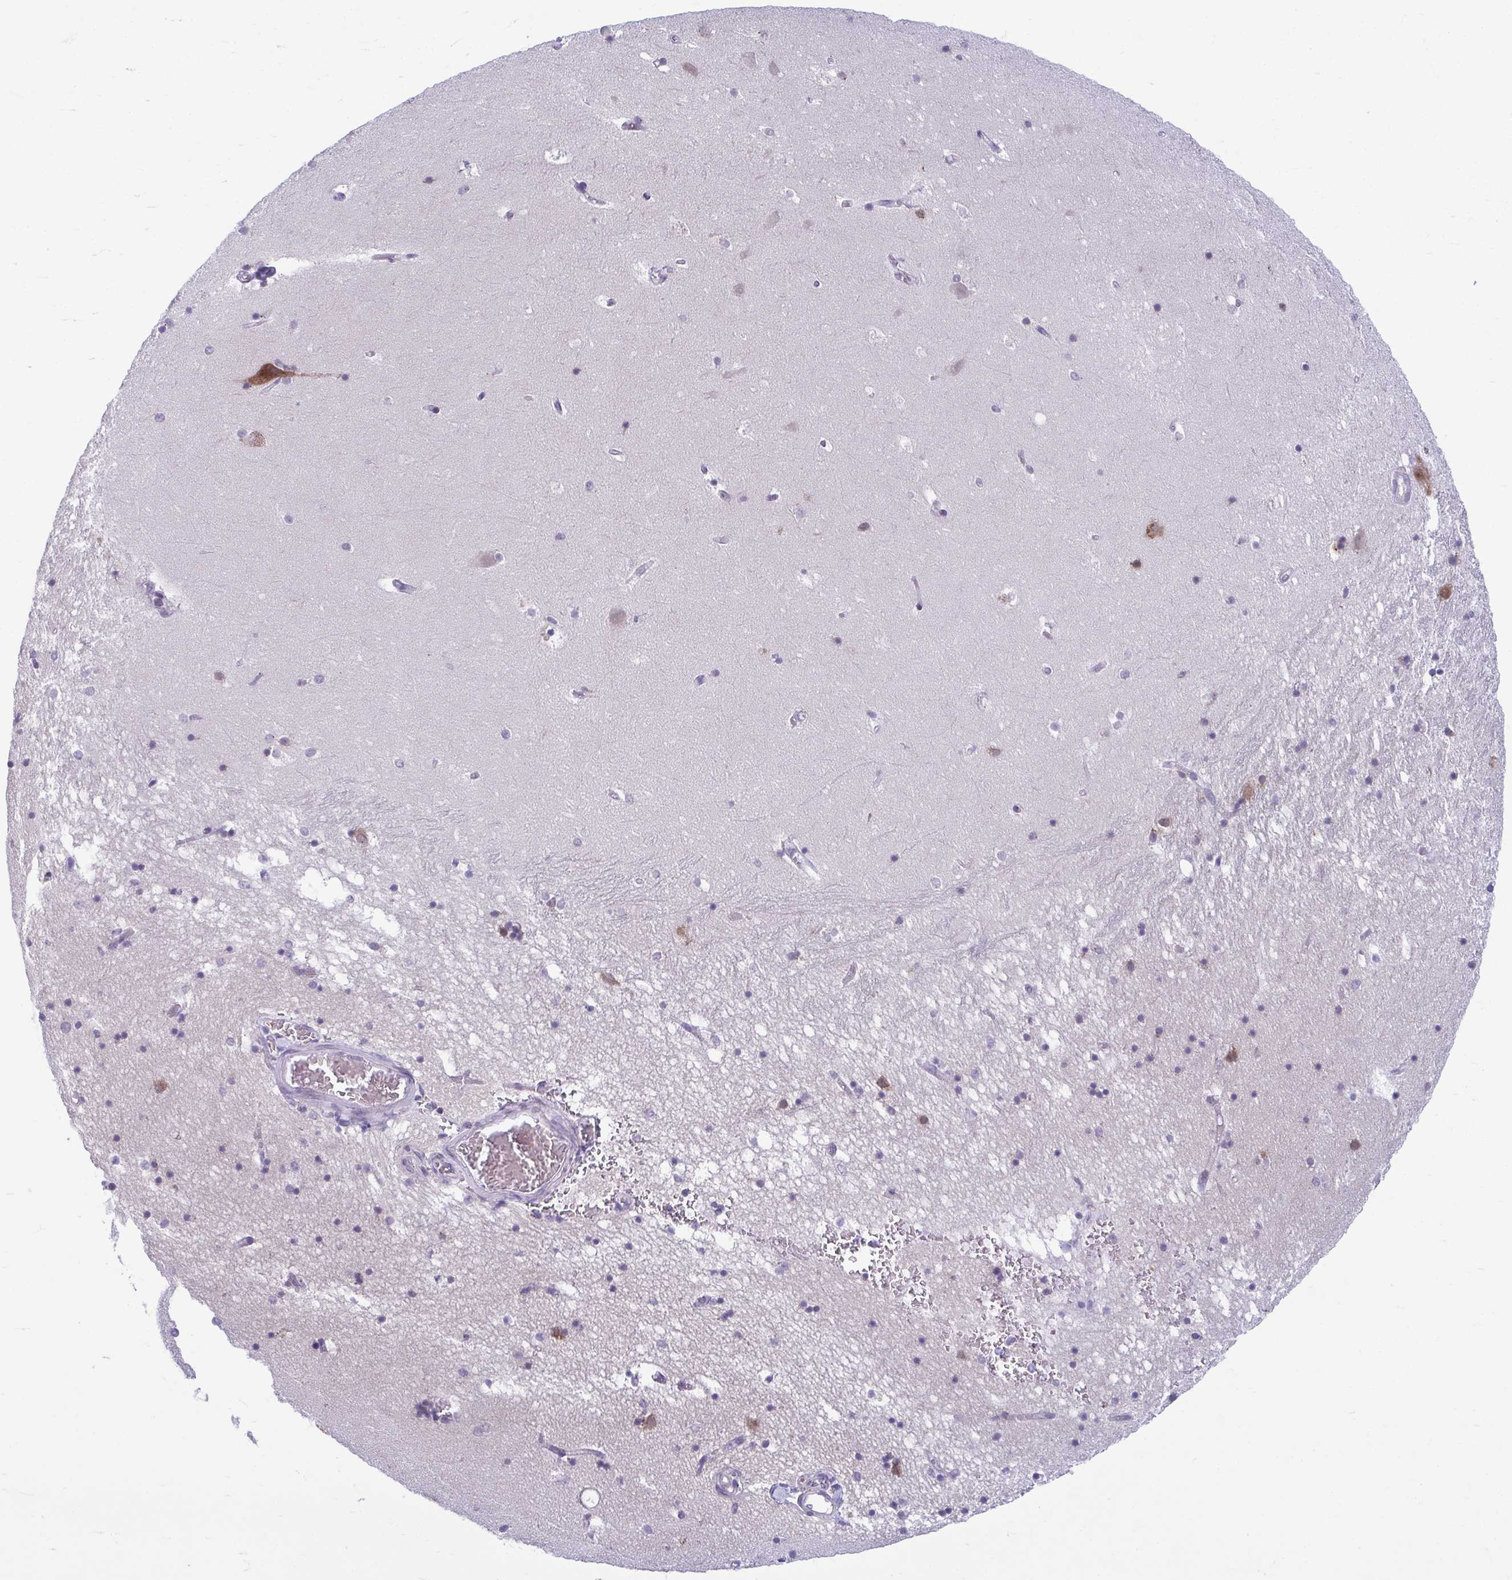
{"staining": {"intensity": "moderate", "quantity": "<25%", "location": "cytoplasmic/membranous"}, "tissue": "hippocampus", "cell_type": "Glial cells", "image_type": "normal", "snomed": [{"axis": "morphology", "description": "Normal tissue, NOS"}, {"axis": "topography", "description": "Hippocampus"}], "caption": "This photomicrograph demonstrates immunohistochemistry staining of normal hippocampus, with low moderate cytoplasmic/membranous positivity in approximately <25% of glial cells.", "gene": "TMEM108", "patient": {"sex": "male", "age": 58}}